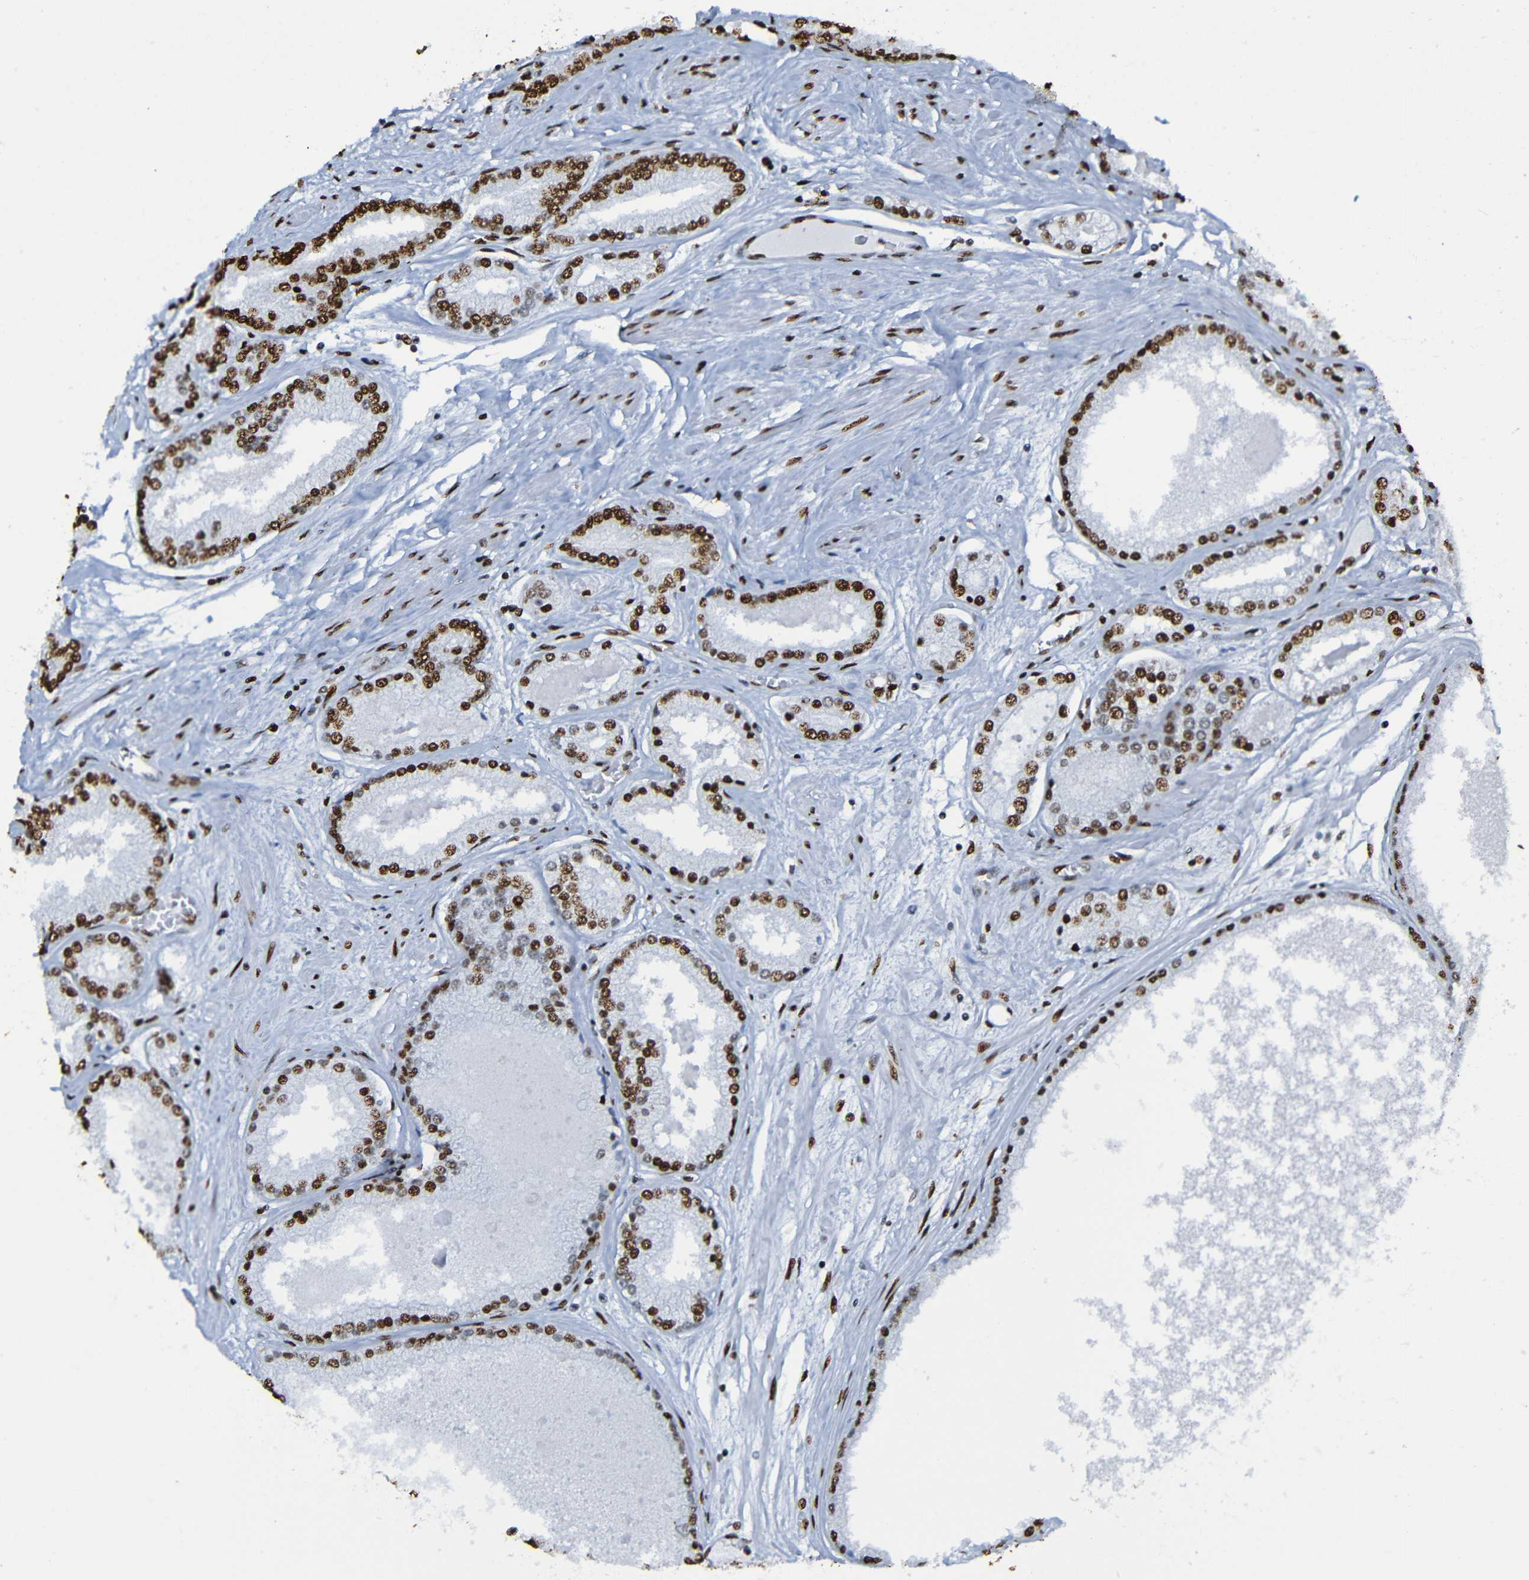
{"staining": {"intensity": "strong", "quantity": ">75%", "location": "nuclear"}, "tissue": "prostate cancer", "cell_type": "Tumor cells", "image_type": "cancer", "snomed": [{"axis": "morphology", "description": "Adenocarcinoma, High grade"}, {"axis": "topography", "description": "Prostate"}], "caption": "Immunohistochemical staining of prostate high-grade adenocarcinoma exhibits high levels of strong nuclear expression in about >75% of tumor cells. The protein is stained brown, and the nuclei are stained in blue (DAB (3,3'-diaminobenzidine) IHC with brightfield microscopy, high magnification).", "gene": "SRSF3", "patient": {"sex": "male", "age": 59}}